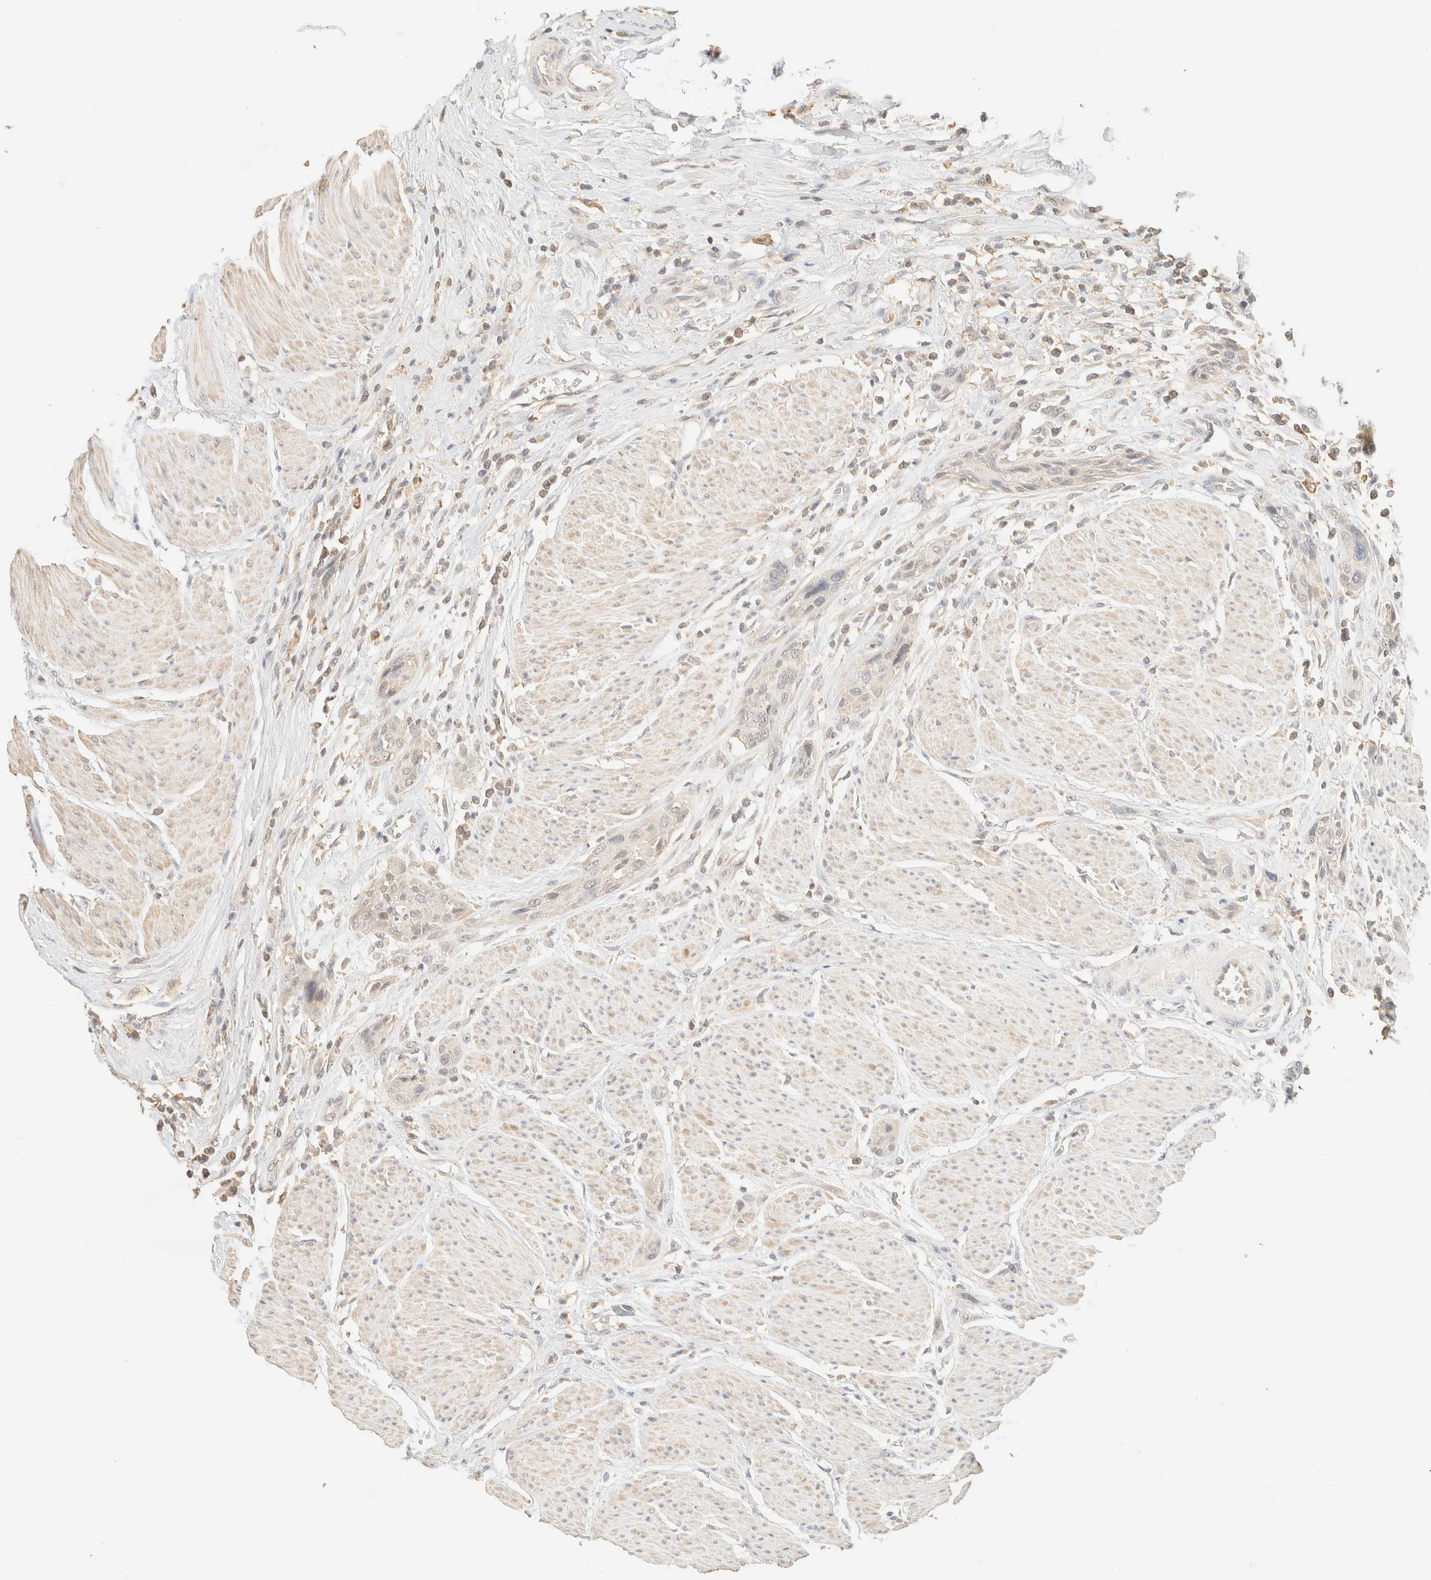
{"staining": {"intensity": "negative", "quantity": "none", "location": "none"}, "tissue": "urothelial cancer", "cell_type": "Tumor cells", "image_type": "cancer", "snomed": [{"axis": "morphology", "description": "Urothelial carcinoma, High grade"}, {"axis": "topography", "description": "Urinary bladder"}], "caption": "Immunohistochemistry photomicrograph of neoplastic tissue: human high-grade urothelial carcinoma stained with DAB (3,3'-diaminobenzidine) exhibits no significant protein expression in tumor cells.", "gene": "TIMD4", "patient": {"sex": "male", "age": 35}}